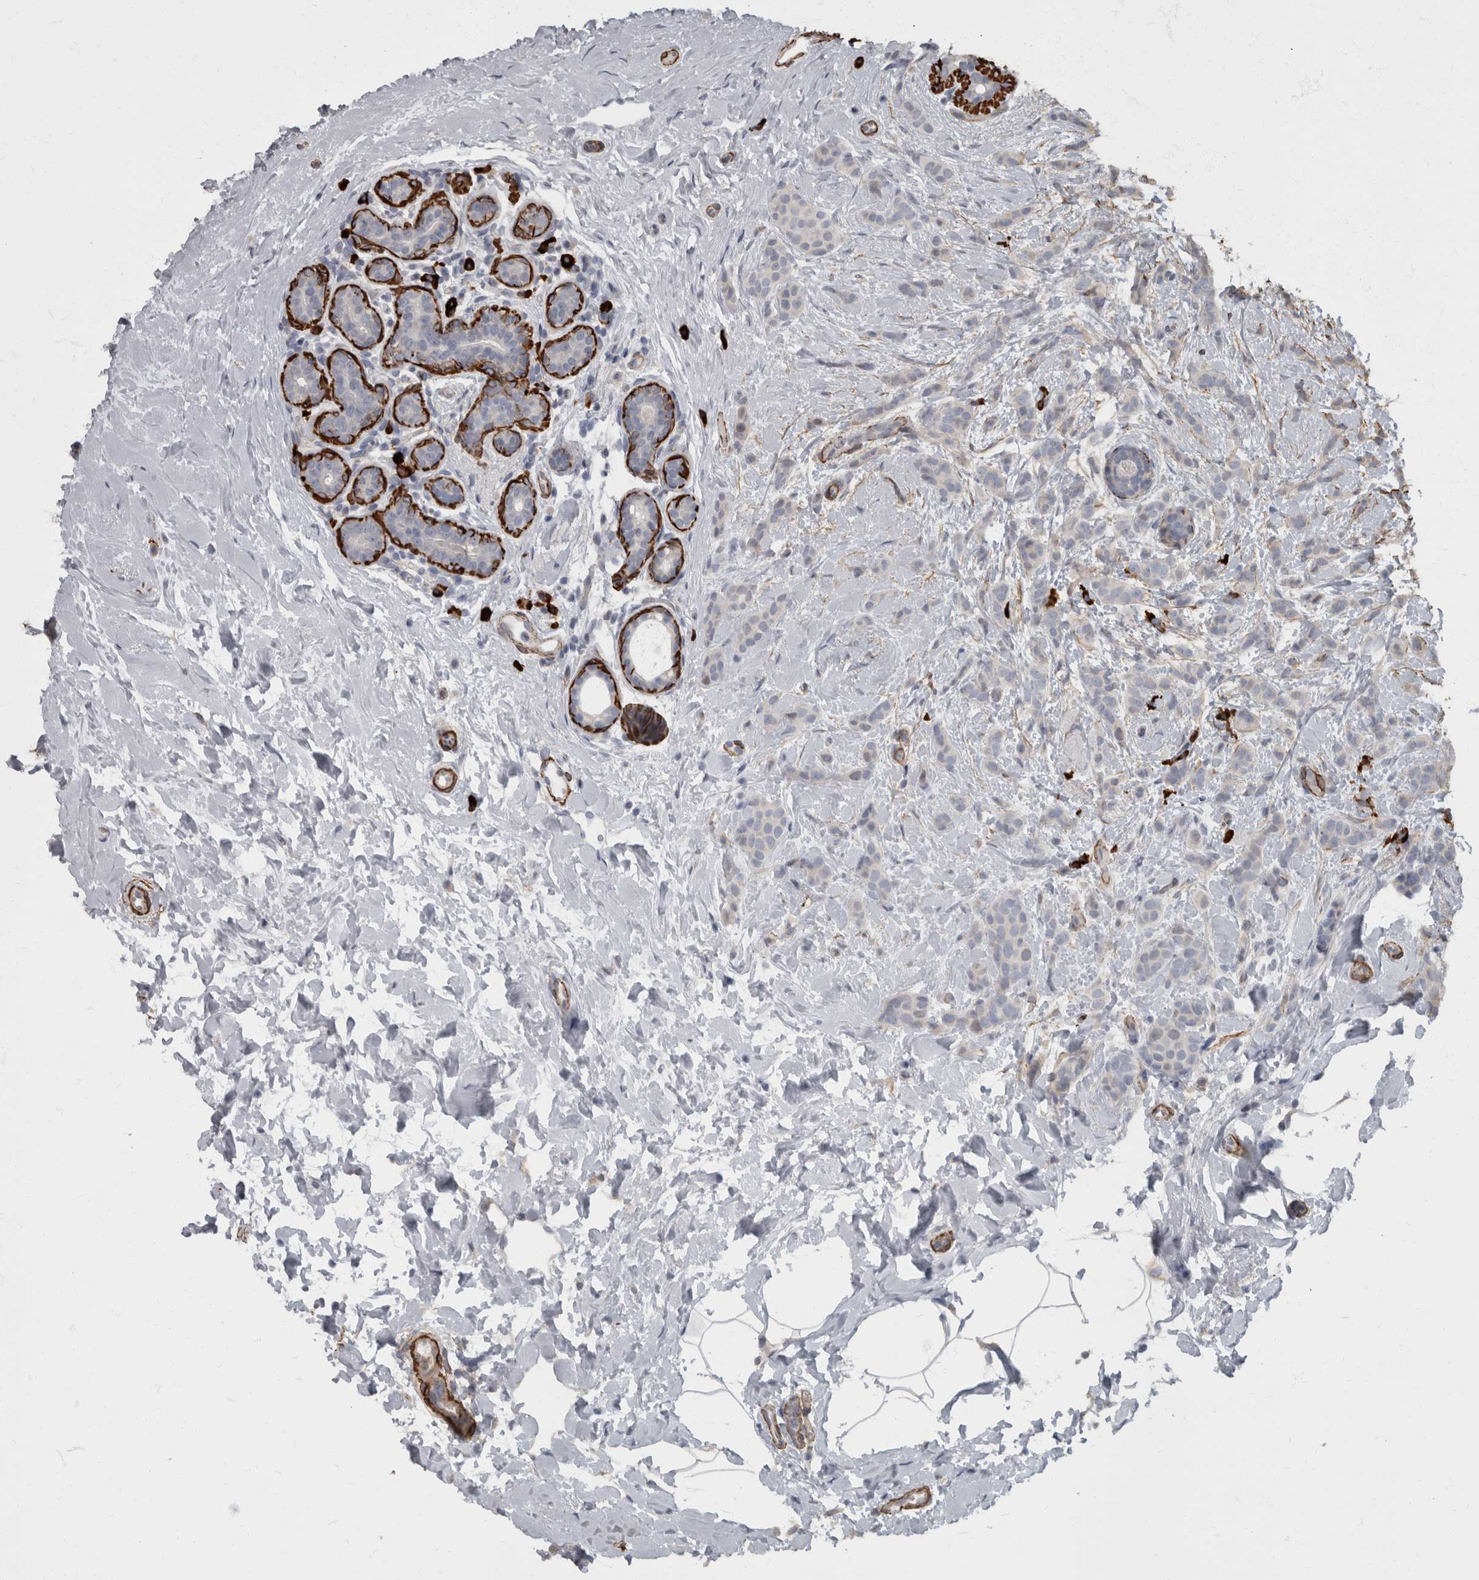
{"staining": {"intensity": "negative", "quantity": "none", "location": "none"}, "tissue": "breast cancer", "cell_type": "Tumor cells", "image_type": "cancer", "snomed": [{"axis": "morphology", "description": "Lobular carcinoma, in situ"}, {"axis": "morphology", "description": "Lobular carcinoma"}, {"axis": "topography", "description": "Breast"}], "caption": "Photomicrograph shows no protein staining in tumor cells of breast cancer tissue.", "gene": "MASTL", "patient": {"sex": "female", "age": 41}}